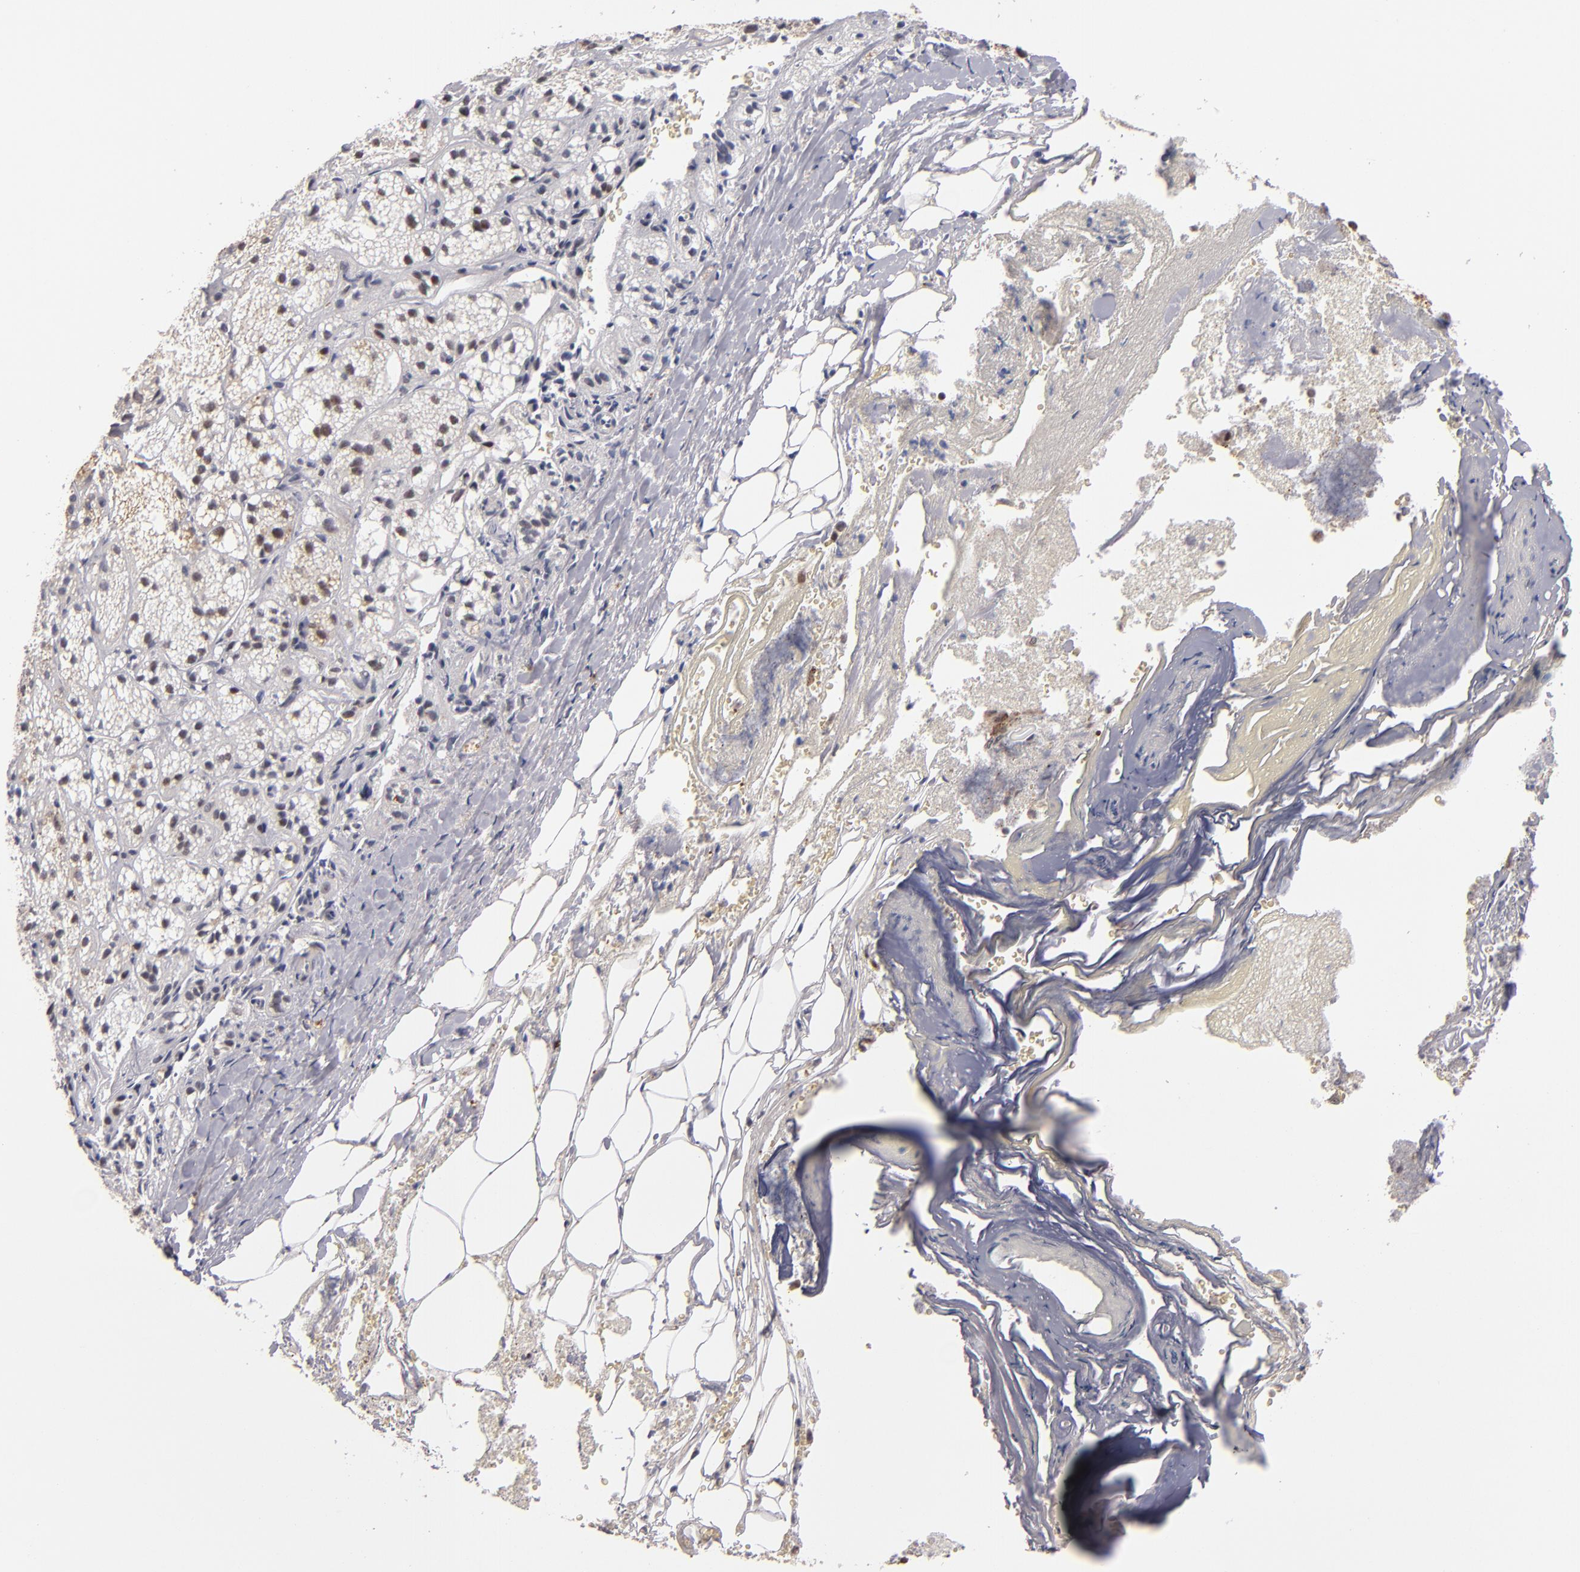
{"staining": {"intensity": "weak", "quantity": "<25%", "location": "cytoplasmic/membranous"}, "tissue": "adrenal gland", "cell_type": "Glandular cells", "image_type": "normal", "snomed": [{"axis": "morphology", "description": "Normal tissue, NOS"}, {"axis": "topography", "description": "Adrenal gland"}], "caption": "Glandular cells show no significant protein expression in benign adrenal gland. (Stains: DAB IHC with hematoxylin counter stain, Microscopy: brightfield microscopy at high magnification).", "gene": "PCNX4", "patient": {"sex": "female", "age": 71}}